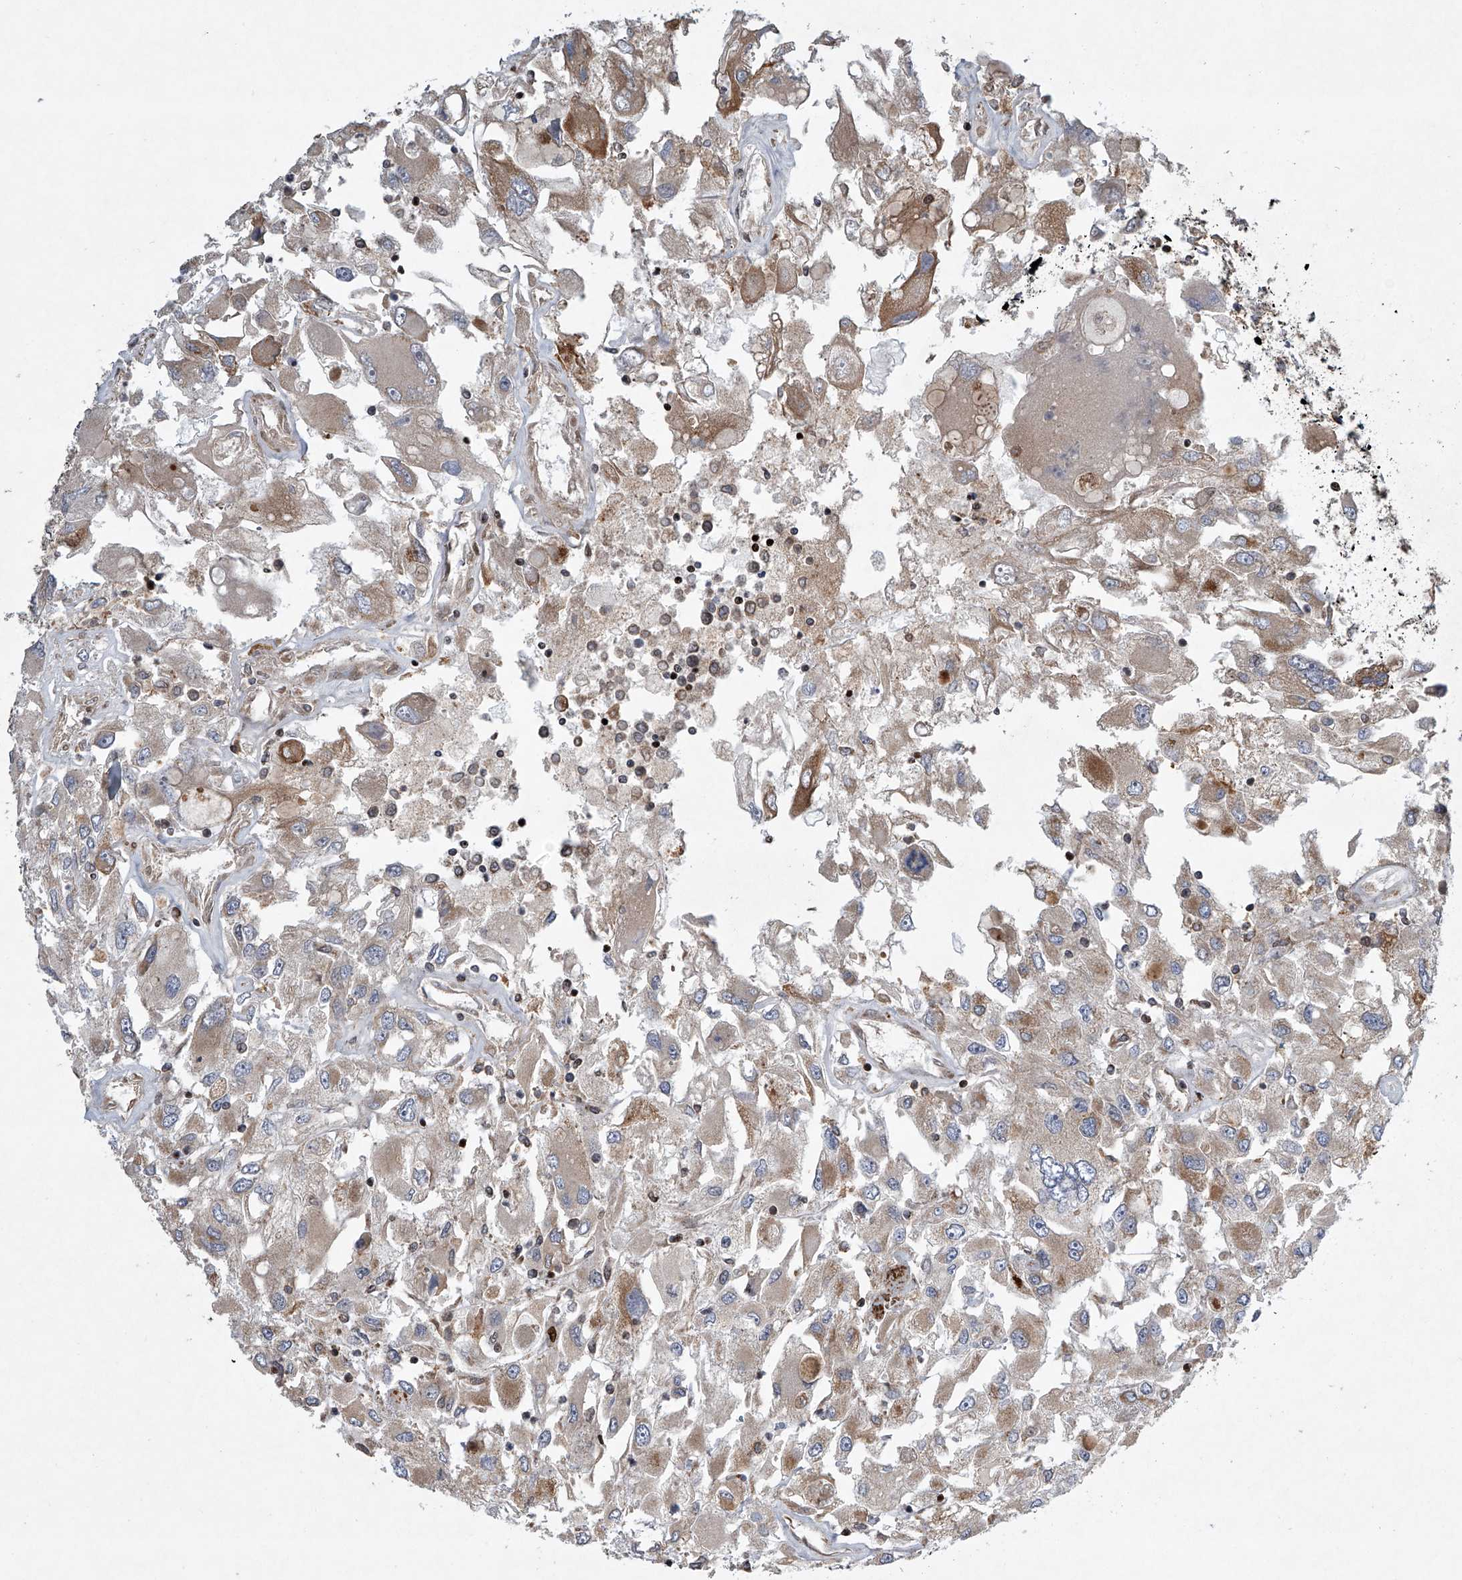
{"staining": {"intensity": "moderate", "quantity": "25%-75%", "location": "cytoplasmic/membranous"}, "tissue": "renal cancer", "cell_type": "Tumor cells", "image_type": "cancer", "snomed": [{"axis": "morphology", "description": "Adenocarcinoma, NOS"}, {"axis": "topography", "description": "Kidney"}], "caption": "Renal adenocarcinoma stained with a brown dye displays moderate cytoplasmic/membranous positive expression in approximately 25%-75% of tumor cells.", "gene": "STRADA", "patient": {"sex": "female", "age": 52}}